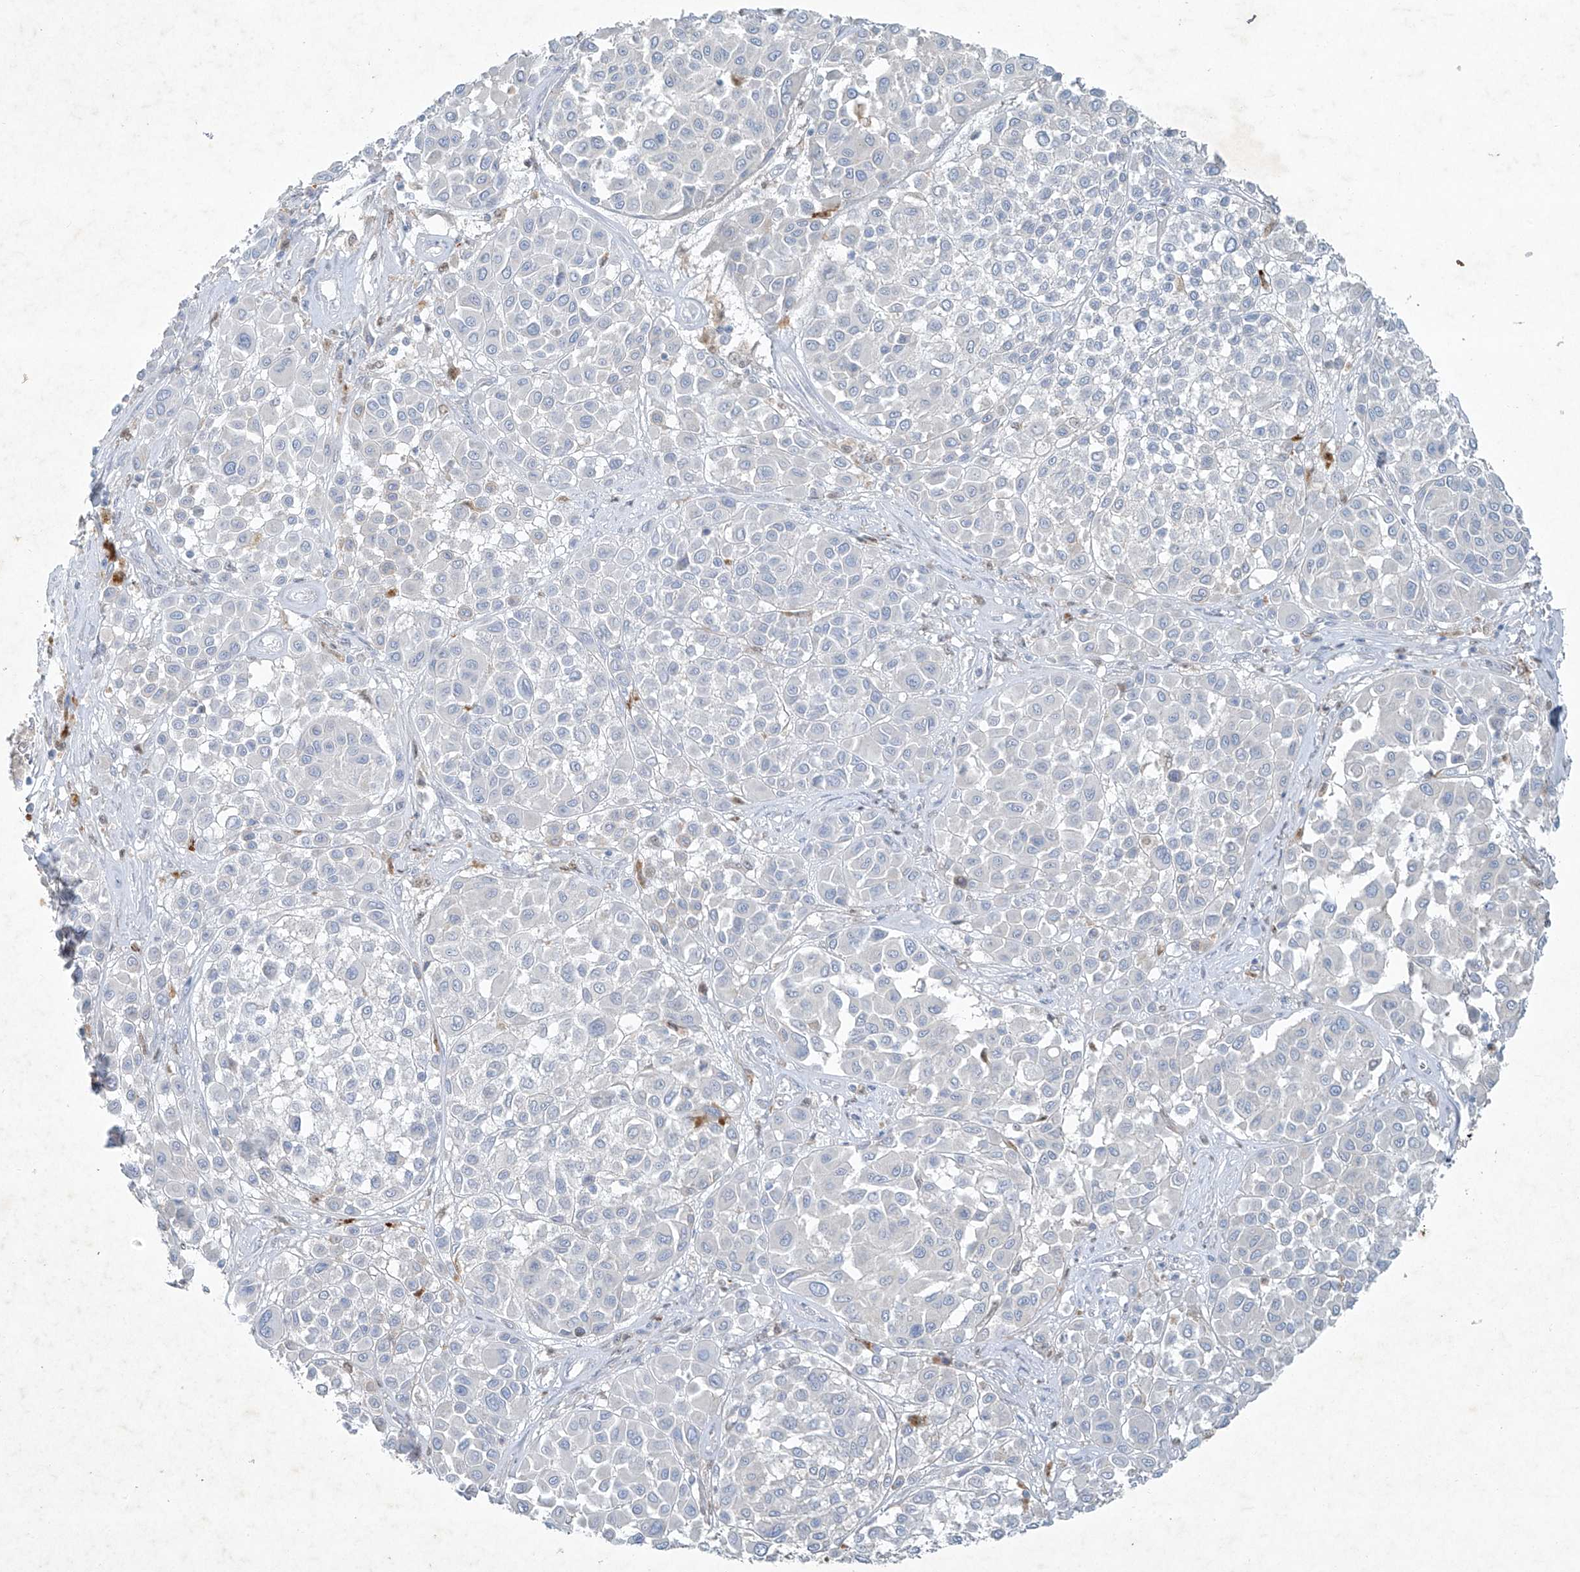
{"staining": {"intensity": "negative", "quantity": "none", "location": "none"}, "tissue": "melanoma", "cell_type": "Tumor cells", "image_type": "cancer", "snomed": [{"axis": "morphology", "description": "Malignant melanoma, Metastatic site"}, {"axis": "topography", "description": "Soft tissue"}], "caption": "An immunohistochemistry photomicrograph of melanoma is shown. There is no staining in tumor cells of melanoma. The staining is performed using DAB brown chromogen with nuclei counter-stained in using hematoxylin.", "gene": "TUBE1", "patient": {"sex": "male", "age": 41}}